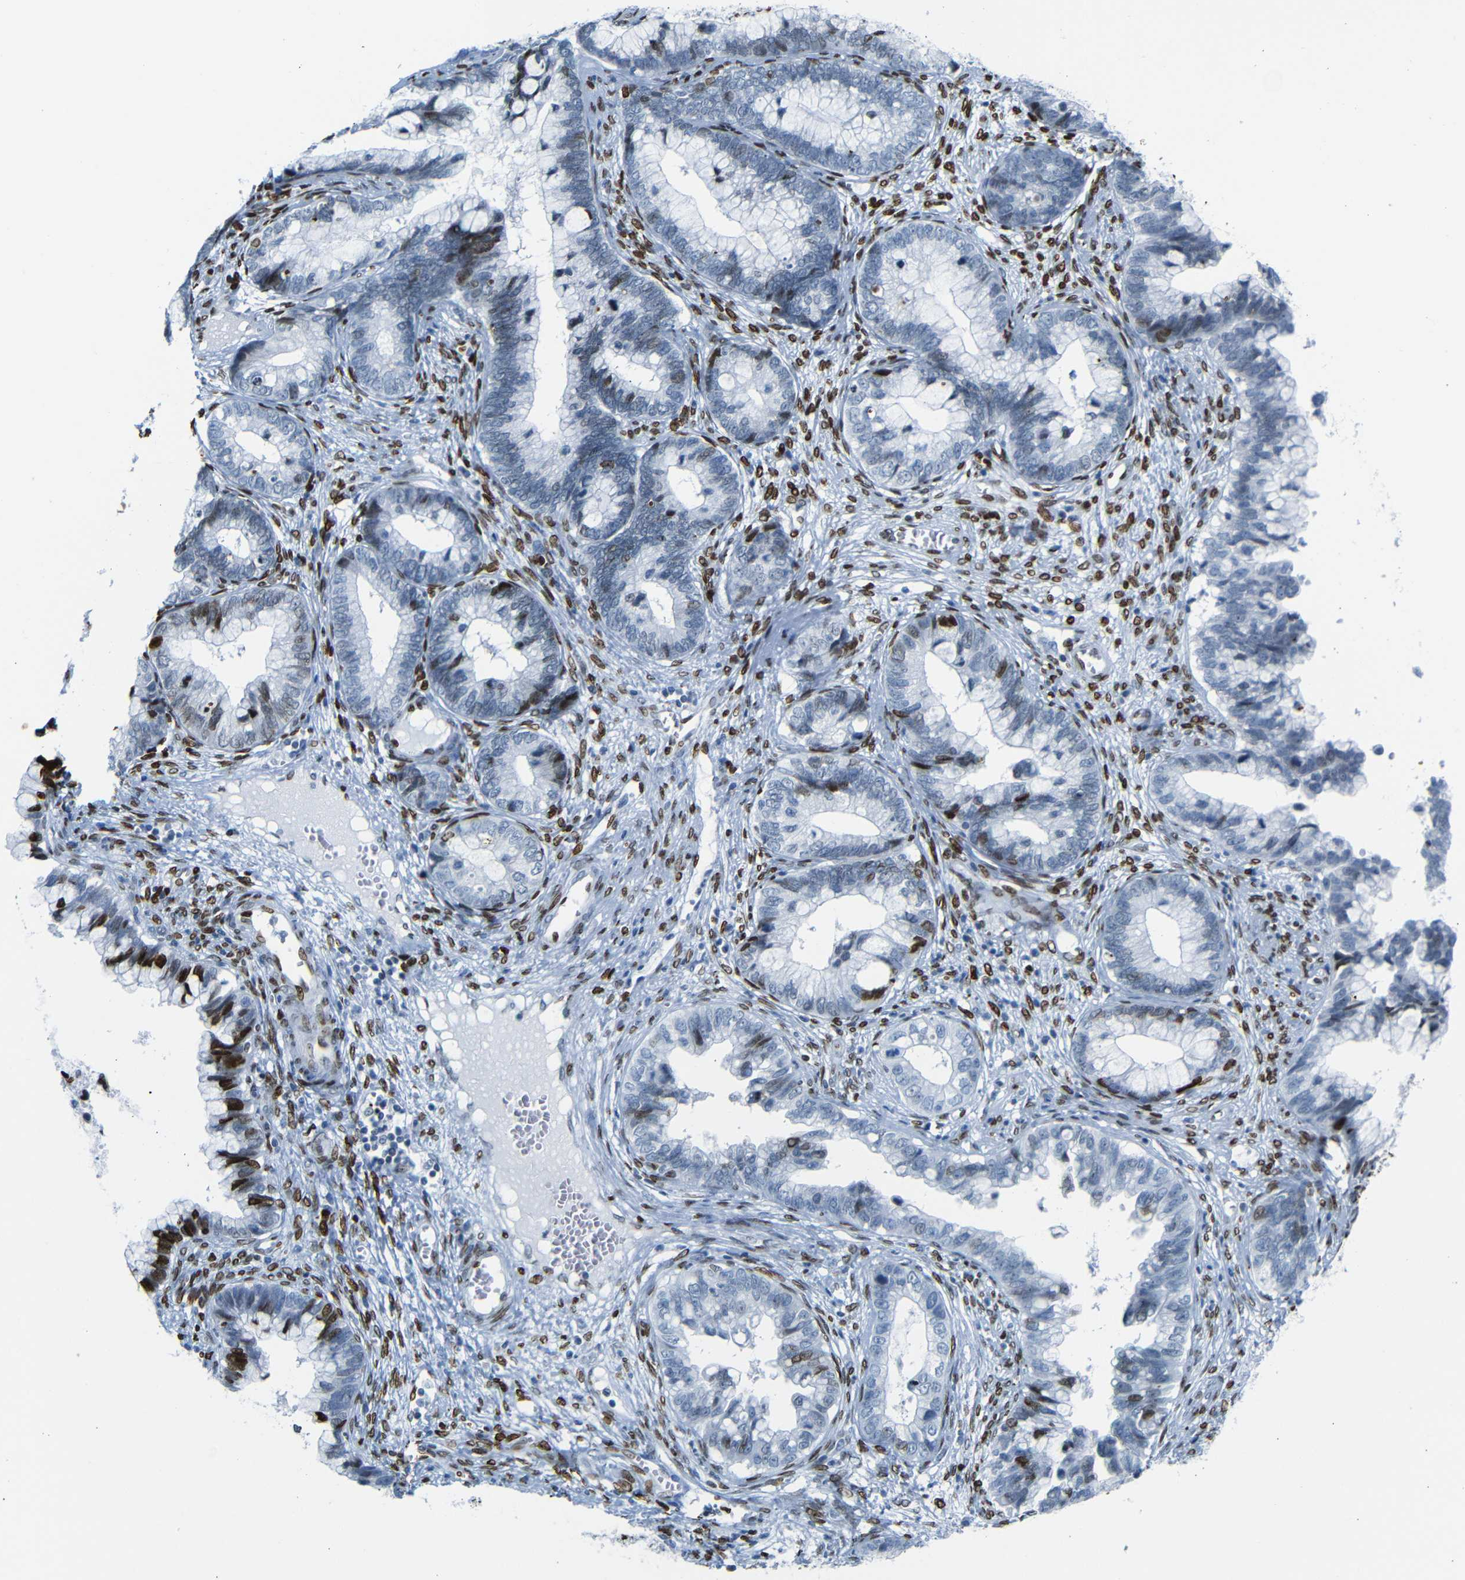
{"staining": {"intensity": "strong", "quantity": "25%-75%", "location": "nuclear"}, "tissue": "cervical cancer", "cell_type": "Tumor cells", "image_type": "cancer", "snomed": [{"axis": "morphology", "description": "Adenocarcinoma, NOS"}, {"axis": "topography", "description": "Cervix"}], "caption": "Protein staining exhibits strong nuclear expression in about 25%-75% of tumor cells in cervical adenocarcinoma.", "gene": "NPIPB15", "patient": {"sex": "female", "age": 44}}